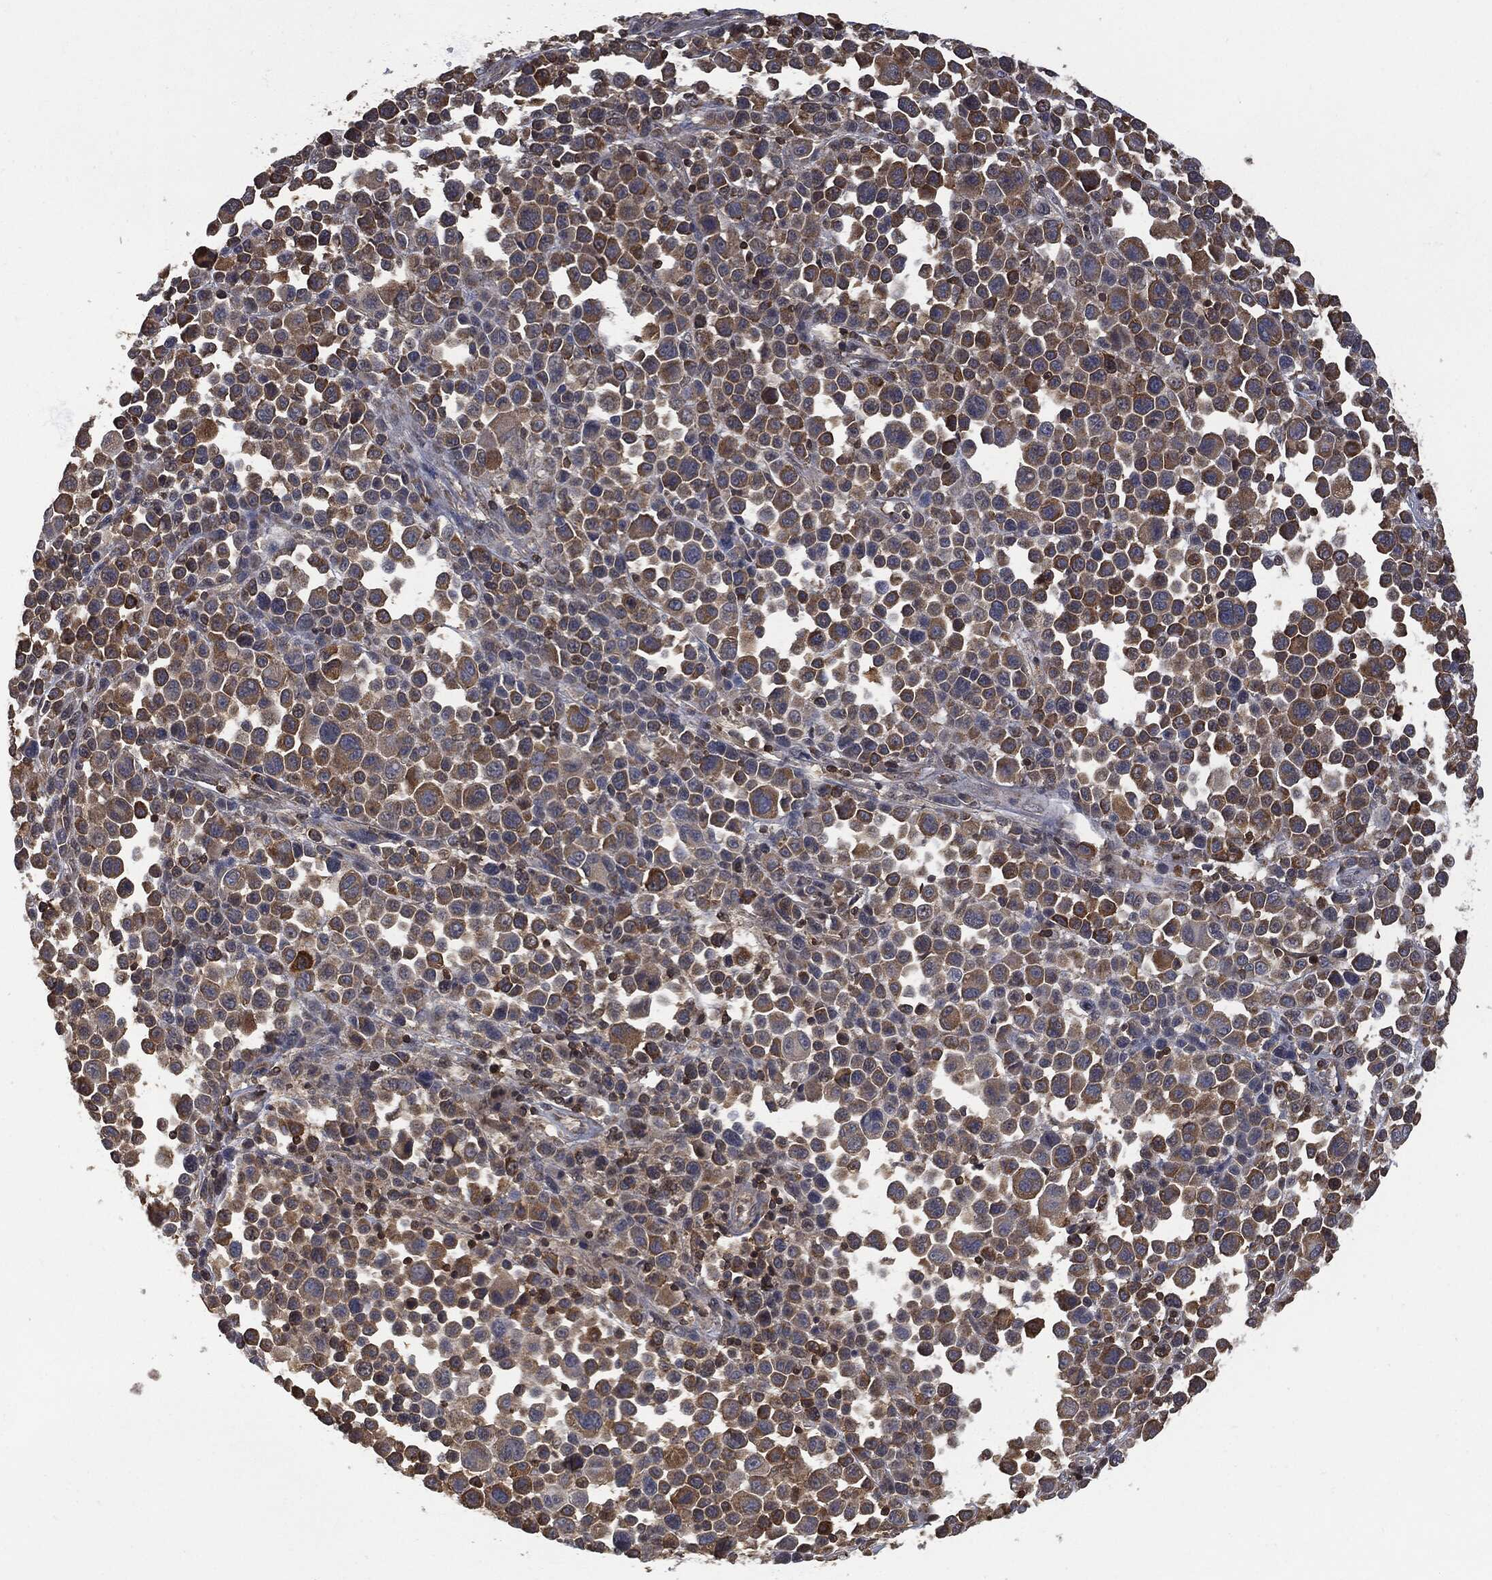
{"staining": {"intensity": "moderate", "quantity": "25%-75%", "location": "cytoplasmic/membranous"}, "tissue": "melanoma", "cell_type": "Tumor cells", "image_type": "cancer", "snomed": [{"axis": "morphology", "description": "Malignant melanoma, NOS"}, {"axis": "topography", "description": "Skin"}], "caption": "Human melanoma stained with a brown dye shows moderate cytoplasmic/membranous positive staining in approximately 25%-75% of tumor cells.", "gene": "PSMB10", "patient": {"sex": "female", "age": 57}}